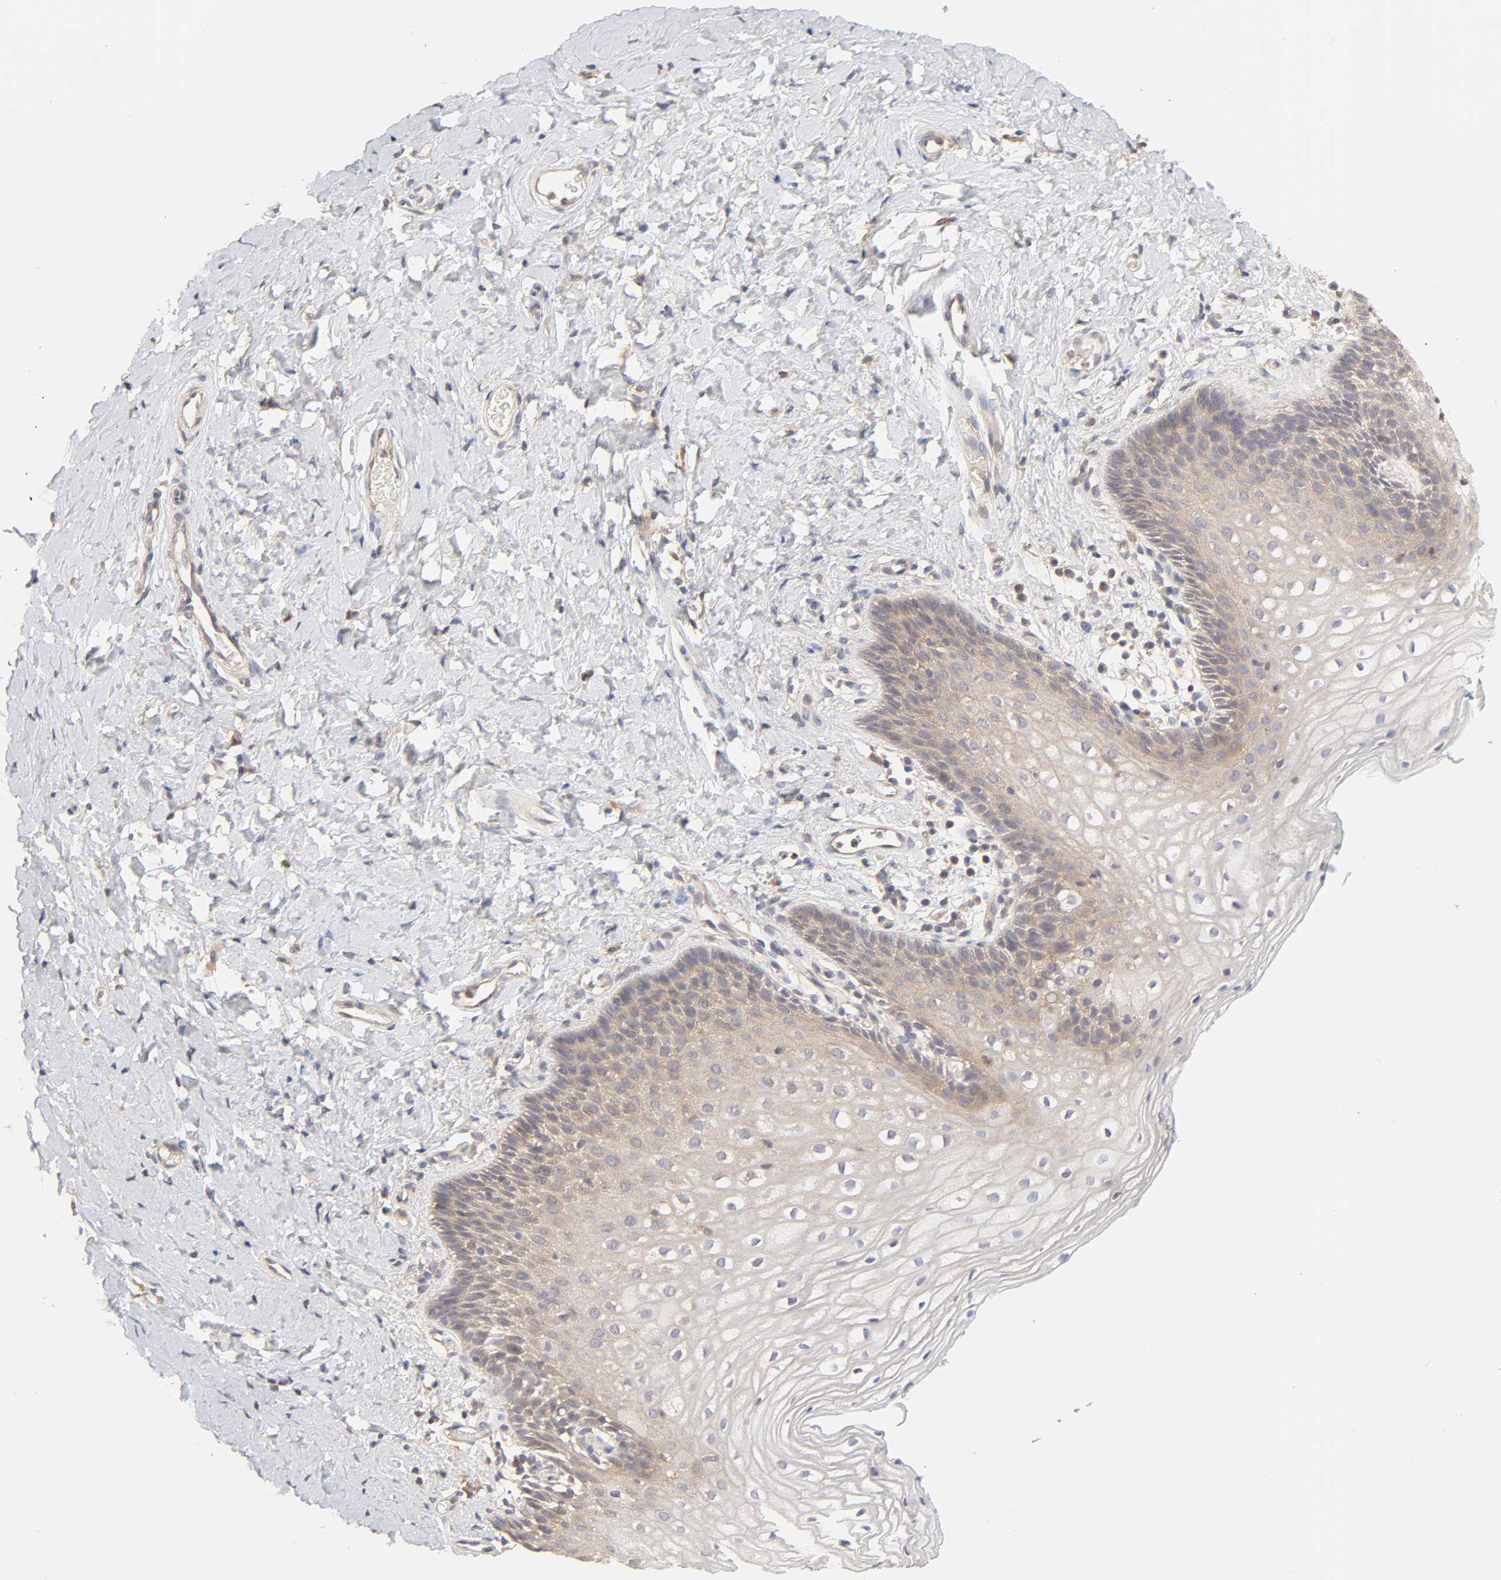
{"staining": {"intensity": "weak", "quantity": "25%-75%", "location": "cytoplasmic/membranous"}, "tissue": "vagina", "cell_type": "Squamous epithelial cells", "image_type": "normal", "snomed": [{"axis": "morphology", "description": "Normal tissue, NOS"}, {"axis": "topography", "description": "Vagina"}], "caption": "Immunohistochemistry (IHC) (DAB) staining of normal vagina demonstrates weak cytoplasmic/membranous protein positivity in about 25%-75% of squamous epithelial cells.", "gene": "AP1G2", "patient": {"sex": "female", "age": 55}}